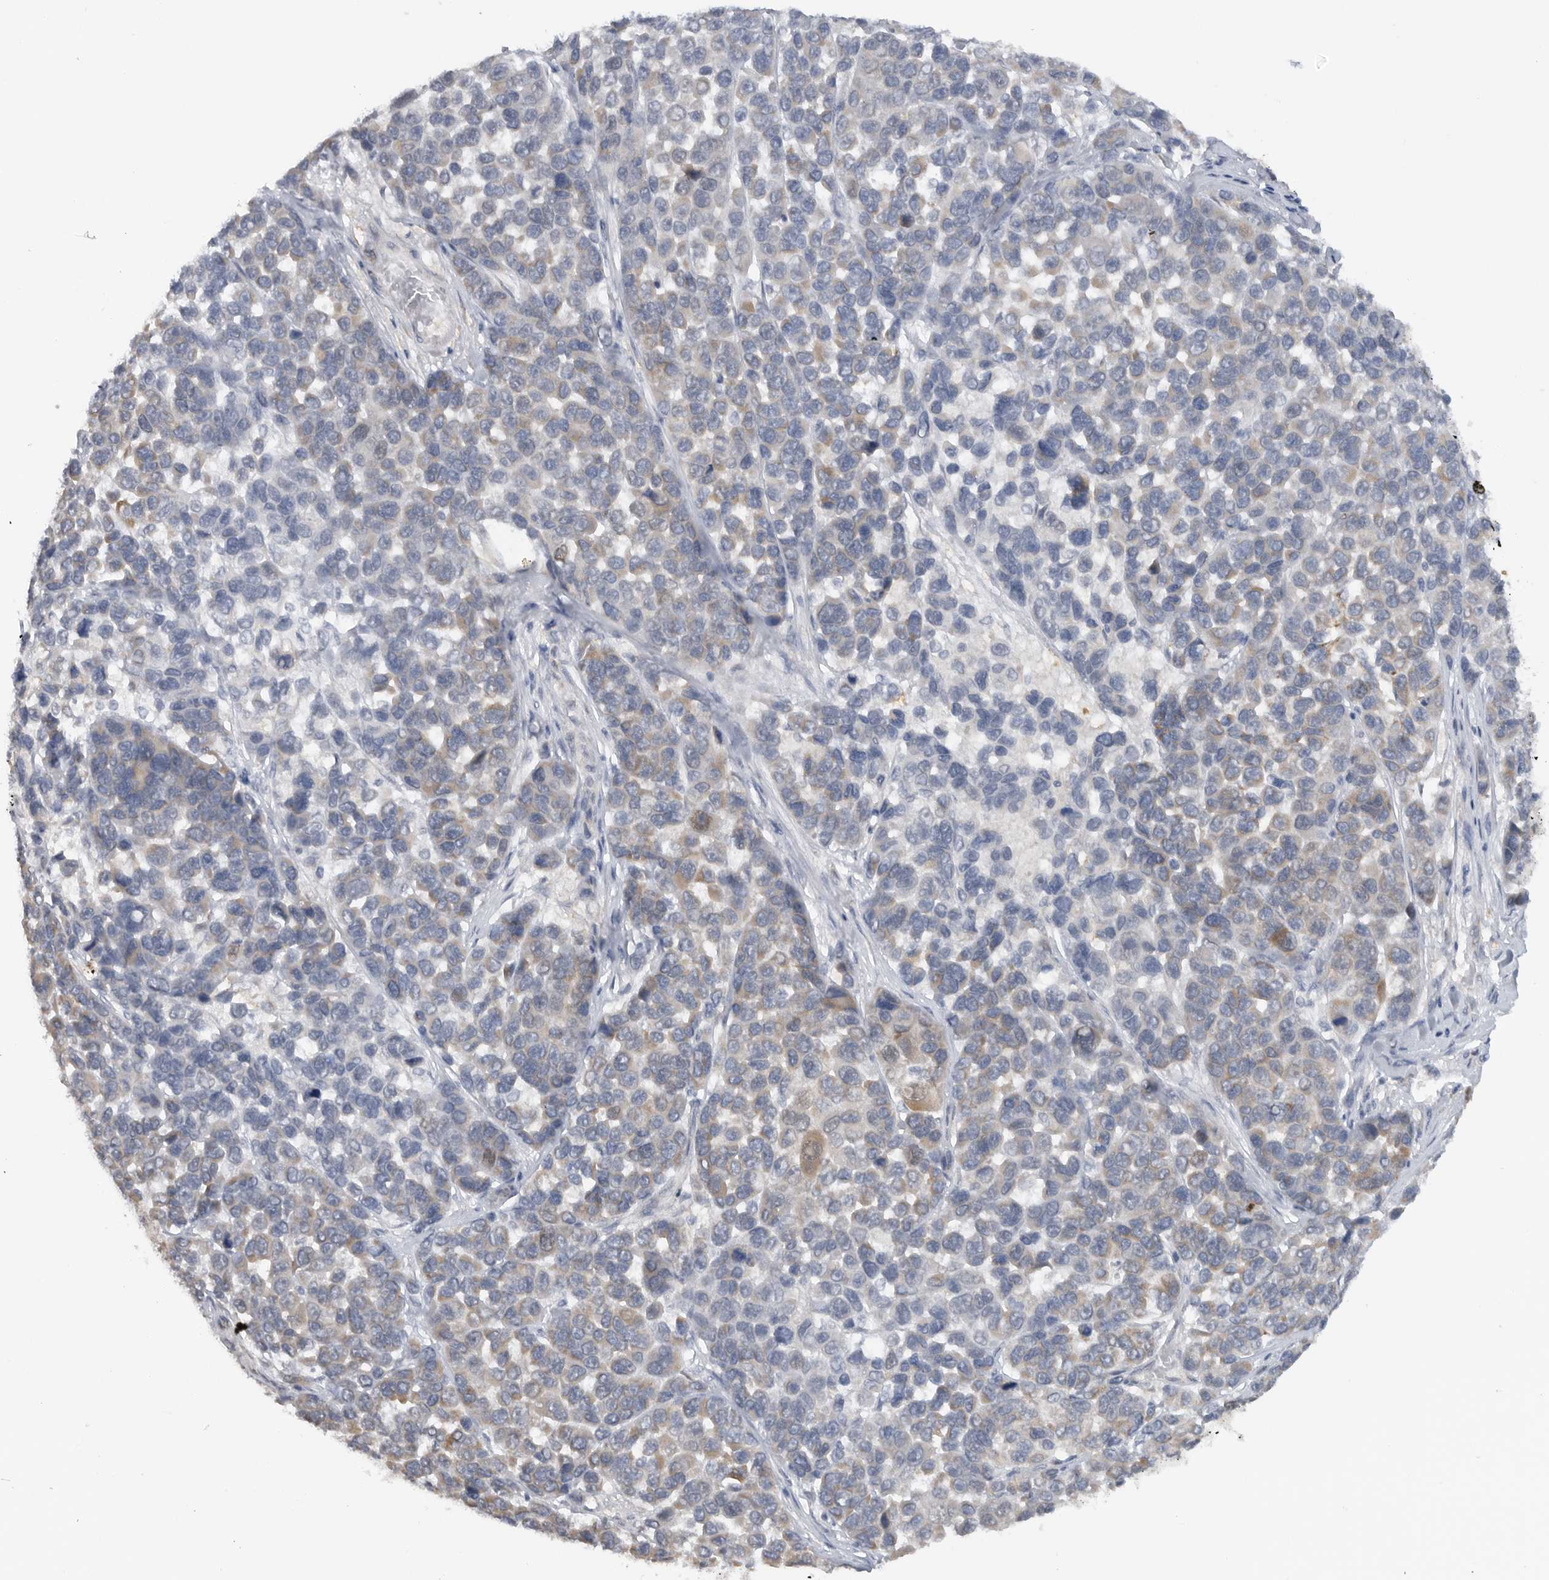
{"staining": {"intensity": "negative", "quantity": "none", "location": "none"}, "tissue": "melanoma", "cell_type": "Tumor cells", "image_type": "cancer", "snomed": [{"axis": "morphology", "description": "Malignant melanoma, NOS"}, {"axis": "topography", "description": "Skin"}], "caption": "A high-resolution photomicrograph shows immunohistochemistry (IHC) staining of malignant melanoma, which reveals no significant staining in tumor cells.", "gene": "DYRK2", "patient": {"sex": "male", "age": 53}}